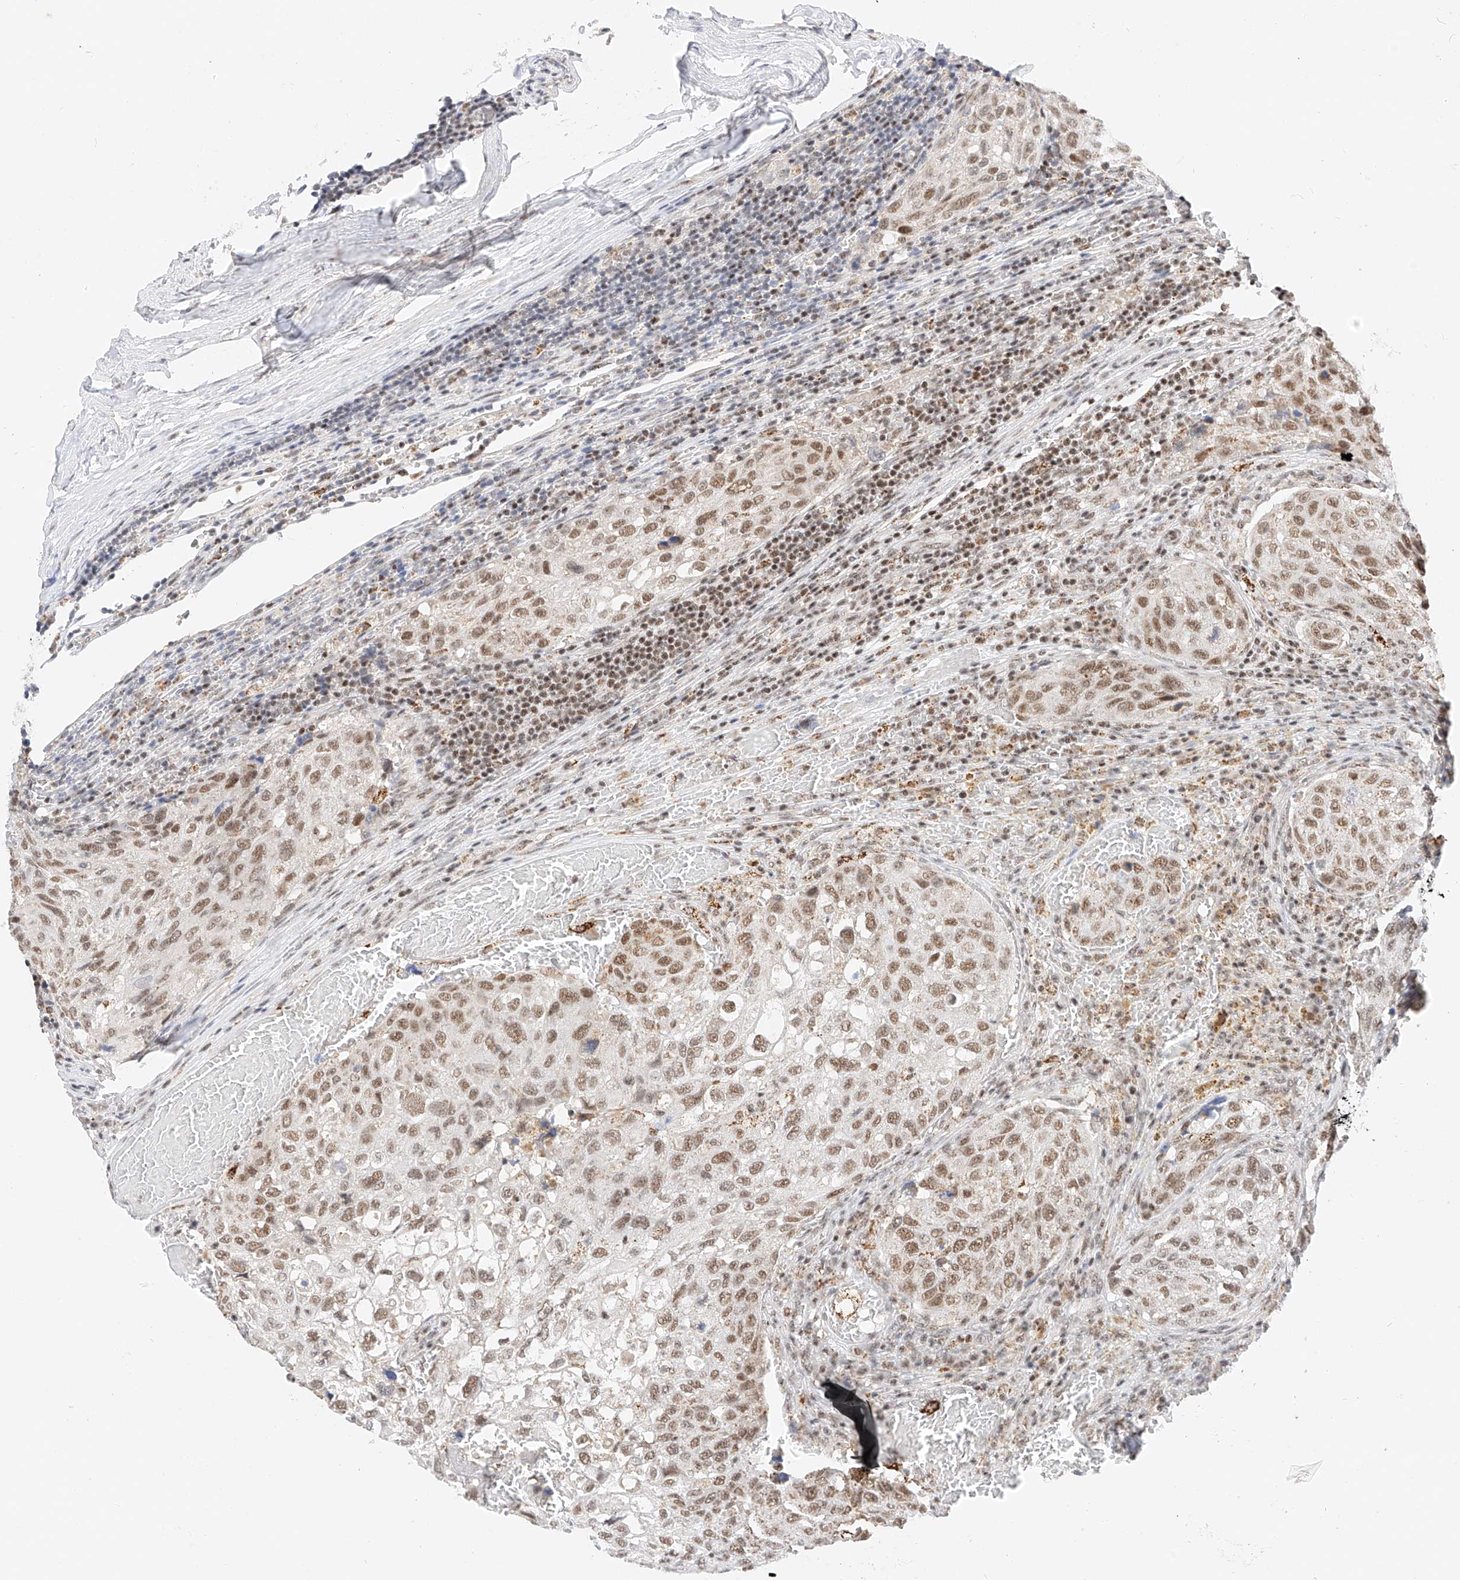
{"staining": {"intensity": "moderate", "quantity": ">75%", "location": "nuclear"}, "tissue": "urothelial cancer", "cell_type": "Tumor cells", "image_type": "cancer", "snomed": [{"axis": "morphology", "description": "Urothelial carcinoma, High grade"}, {"axis": "topography", "description": "Lymph node"}, {"axis": "topography", "description": "Urinary bladder"}], "caption": "This photomicrograph reveals urothelial cancer stained with immunohistochemistry (IHC) to label a protein in brown. The nuclear of tumor cells show moderate positivity for the protein. Nuclei are counter-stained blue.", "gene": "NRF1", "patient": {"sex": "male", "age": 51}}